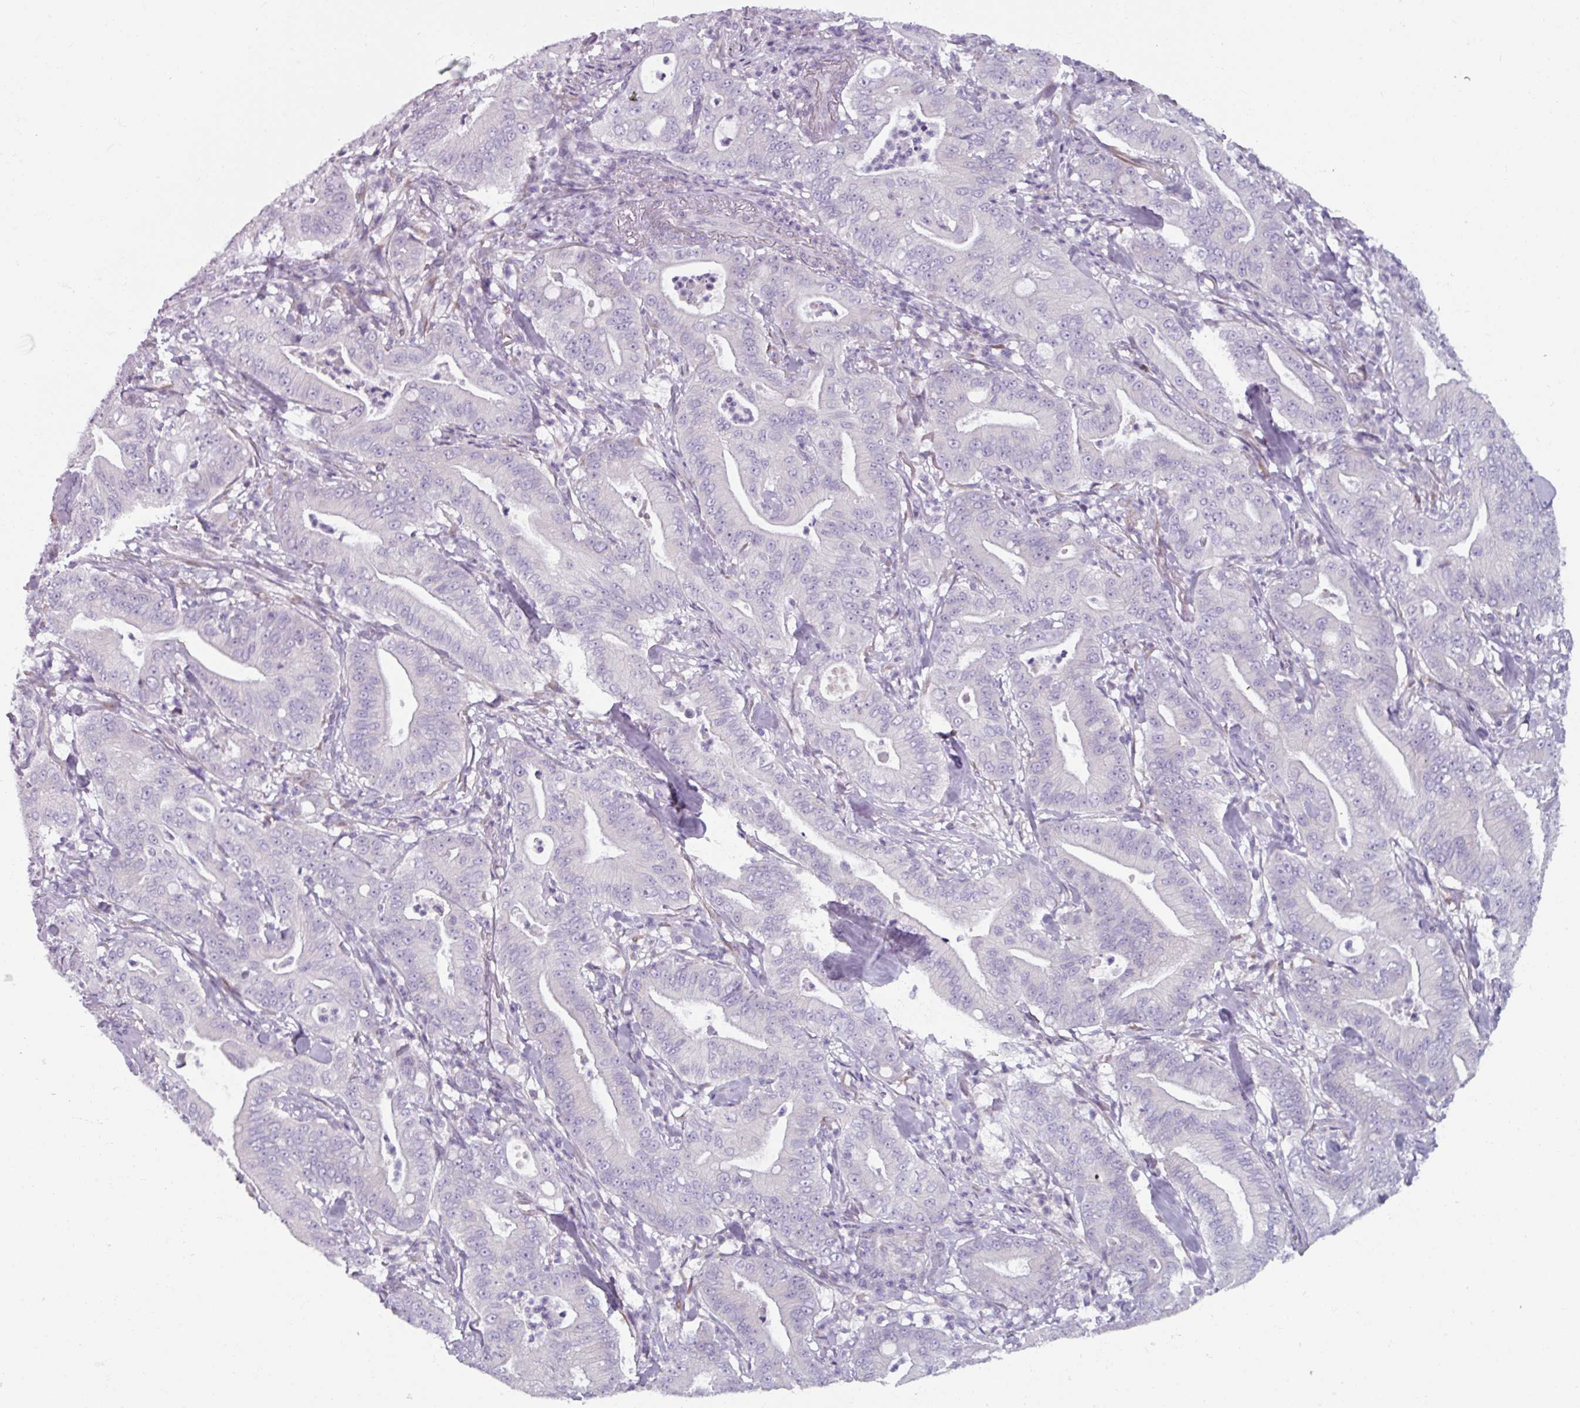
{"staining": {"intensity": "negative", "quantity": "none", "location": "none"}, "tissue": "pancreatic cancer", "cell_type": "Tumor cells", "image_type": "cancer", "snomed": [{"axis": "morphology", "description": "Adenocarcinoma, NOS"}, {"axis": "topography", "description": "Pancreas"}], "caption": "Protein analysis of pancreatic cancer displays no significant positivity in tumor cells. (Immunohistochemistry (ihc), brightfield microscopy, high magnification).", "gene": "SMIM11", "patient": {"sex": "male", "age": 71}}